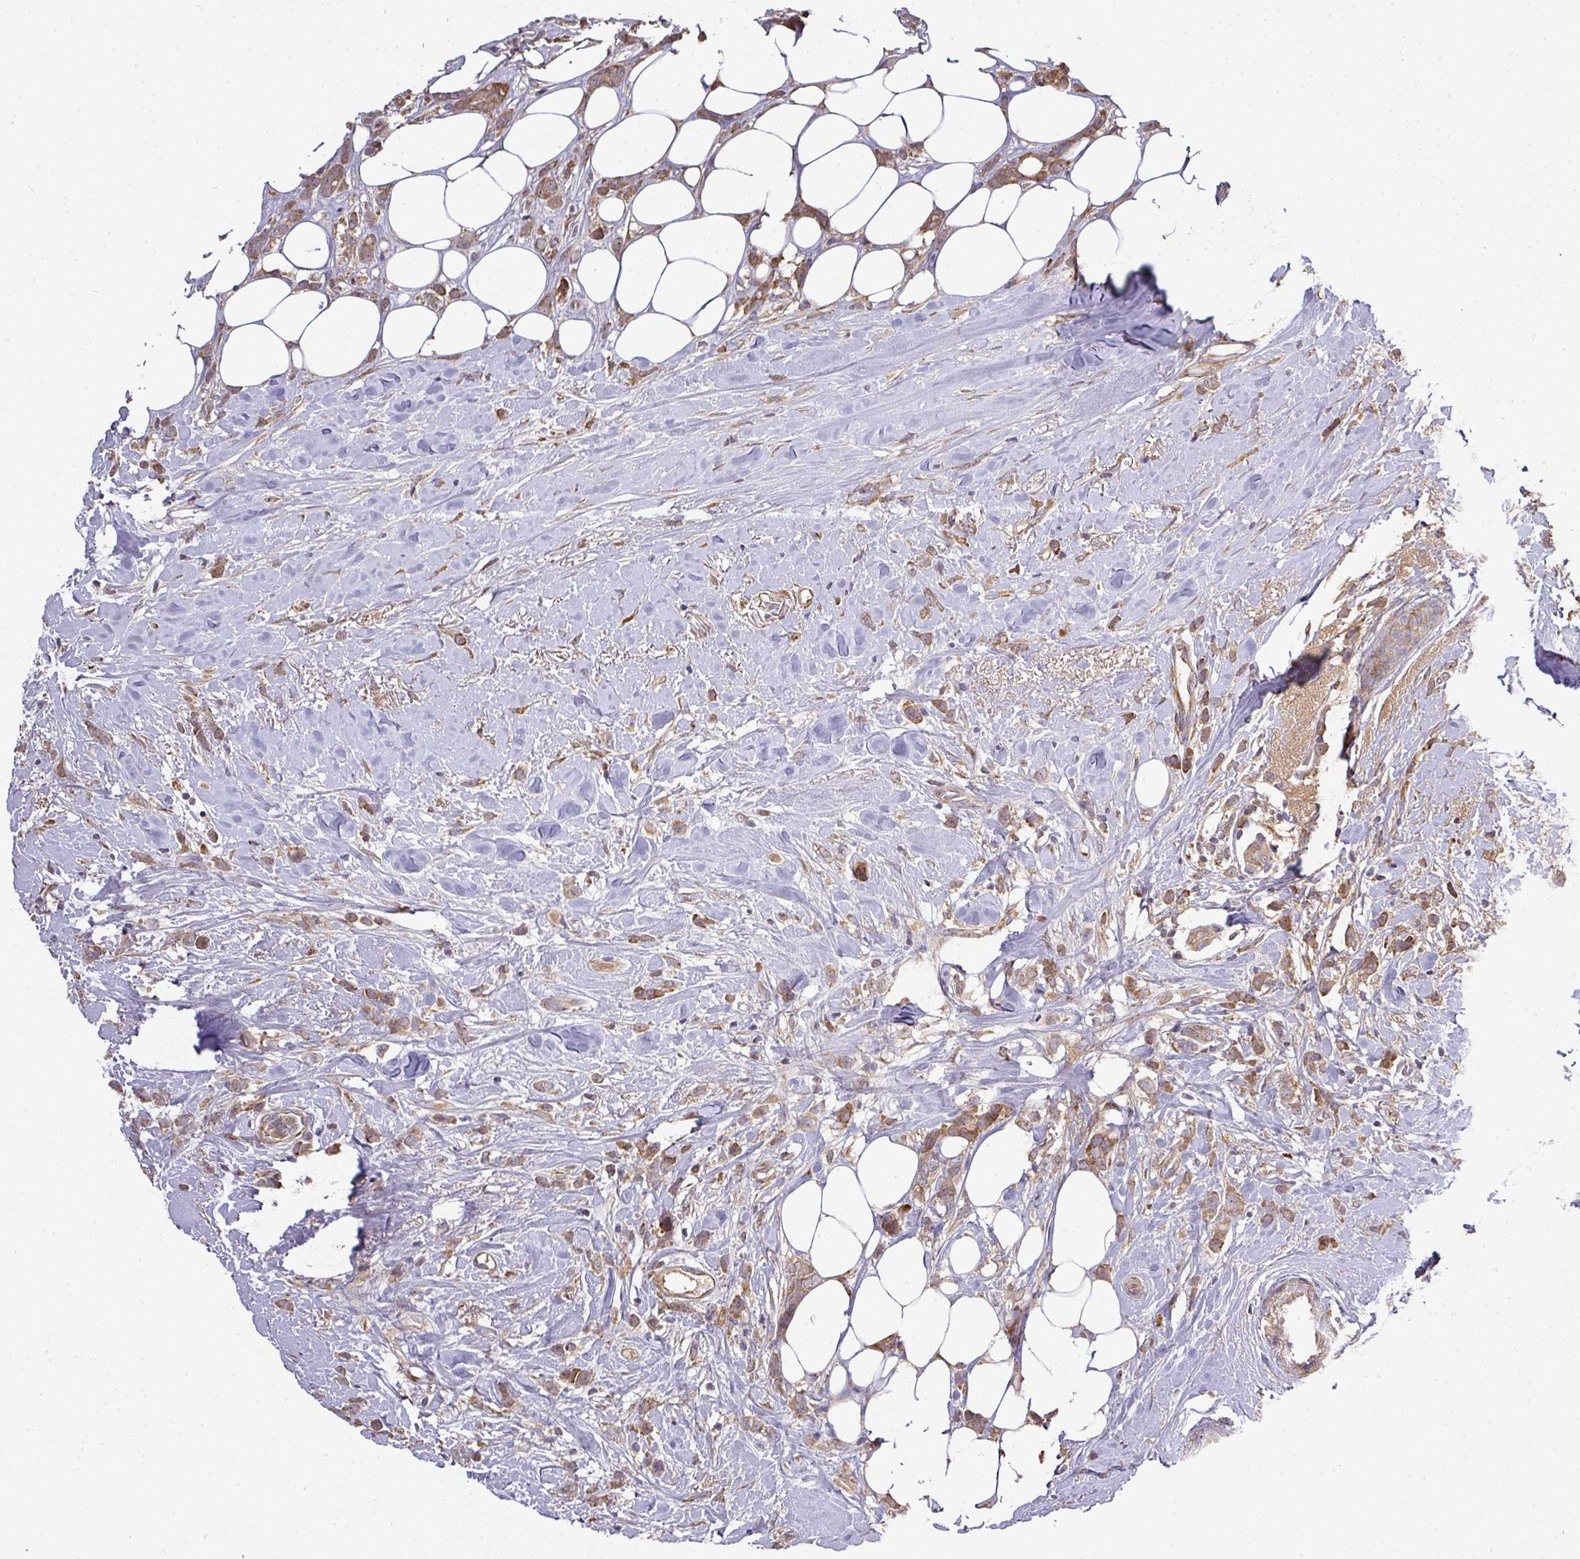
{"staining": {"intensity": "moderate", "quantity": ">75%", "location": "cytoplasmic/membranous"}, "tissue": "breast cancer", "cell_type": "Tumor cells", "image_type": "cancer", "snomed": [{"axis": "morphology", "description": "Duct carcinoma"}, {"axis": "topography", "description": "Breast"}], "caption": "High-magnification brightfield microscopy of intraductal carcinoma (breast) stained with DAB (brown) and counterstained with hematoxylin (blue). tumor cells exhibit moderate cytoplasmic/membranous expression is identified in approximately>75% of cells.", "gene": "GALP", "patient": {"sex": "female", "age": 80}}